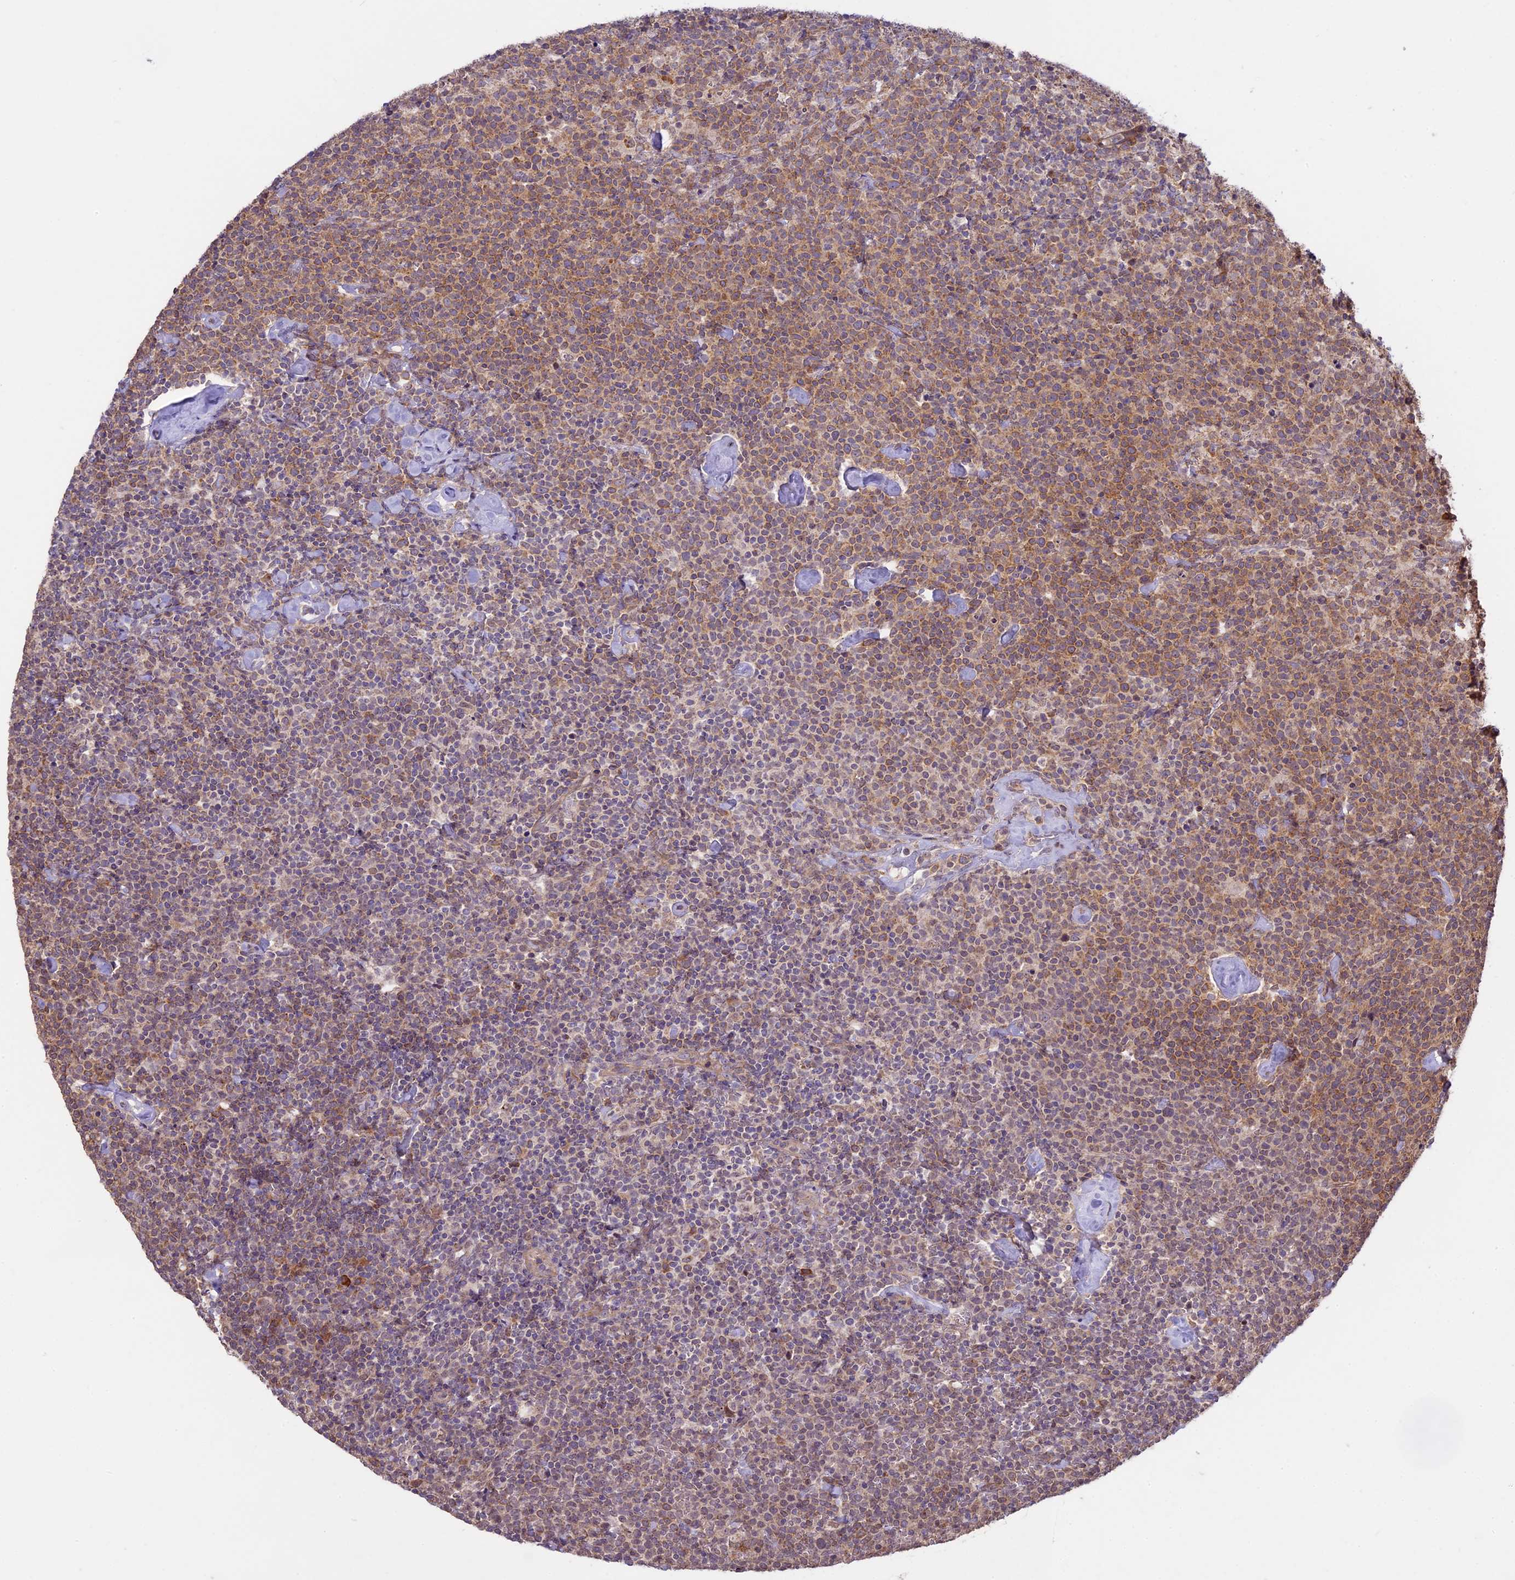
{"staining": {"intensity": "moderate", "quantity": "<25%", "location": "cytoplasmic/membranous"}, "tissue": "lymphoma", "cell_type": "Tumor cells", "image_type": "cancer", "snomed": [{"axis": "morphology", "description": "Malignant lymphoma, non-Hodgkin's type, High grade"}, {"axis": "topography", "description": "Lymph node"}], "caption": "Immunohistochemical staining of lymphoma exhibits low levels of moderate cytoplasmic/membranous protein positivity in about <25% of tumor cells.", "gene": "BCAS4", "patient": {"sex": "male", "age": 61}}